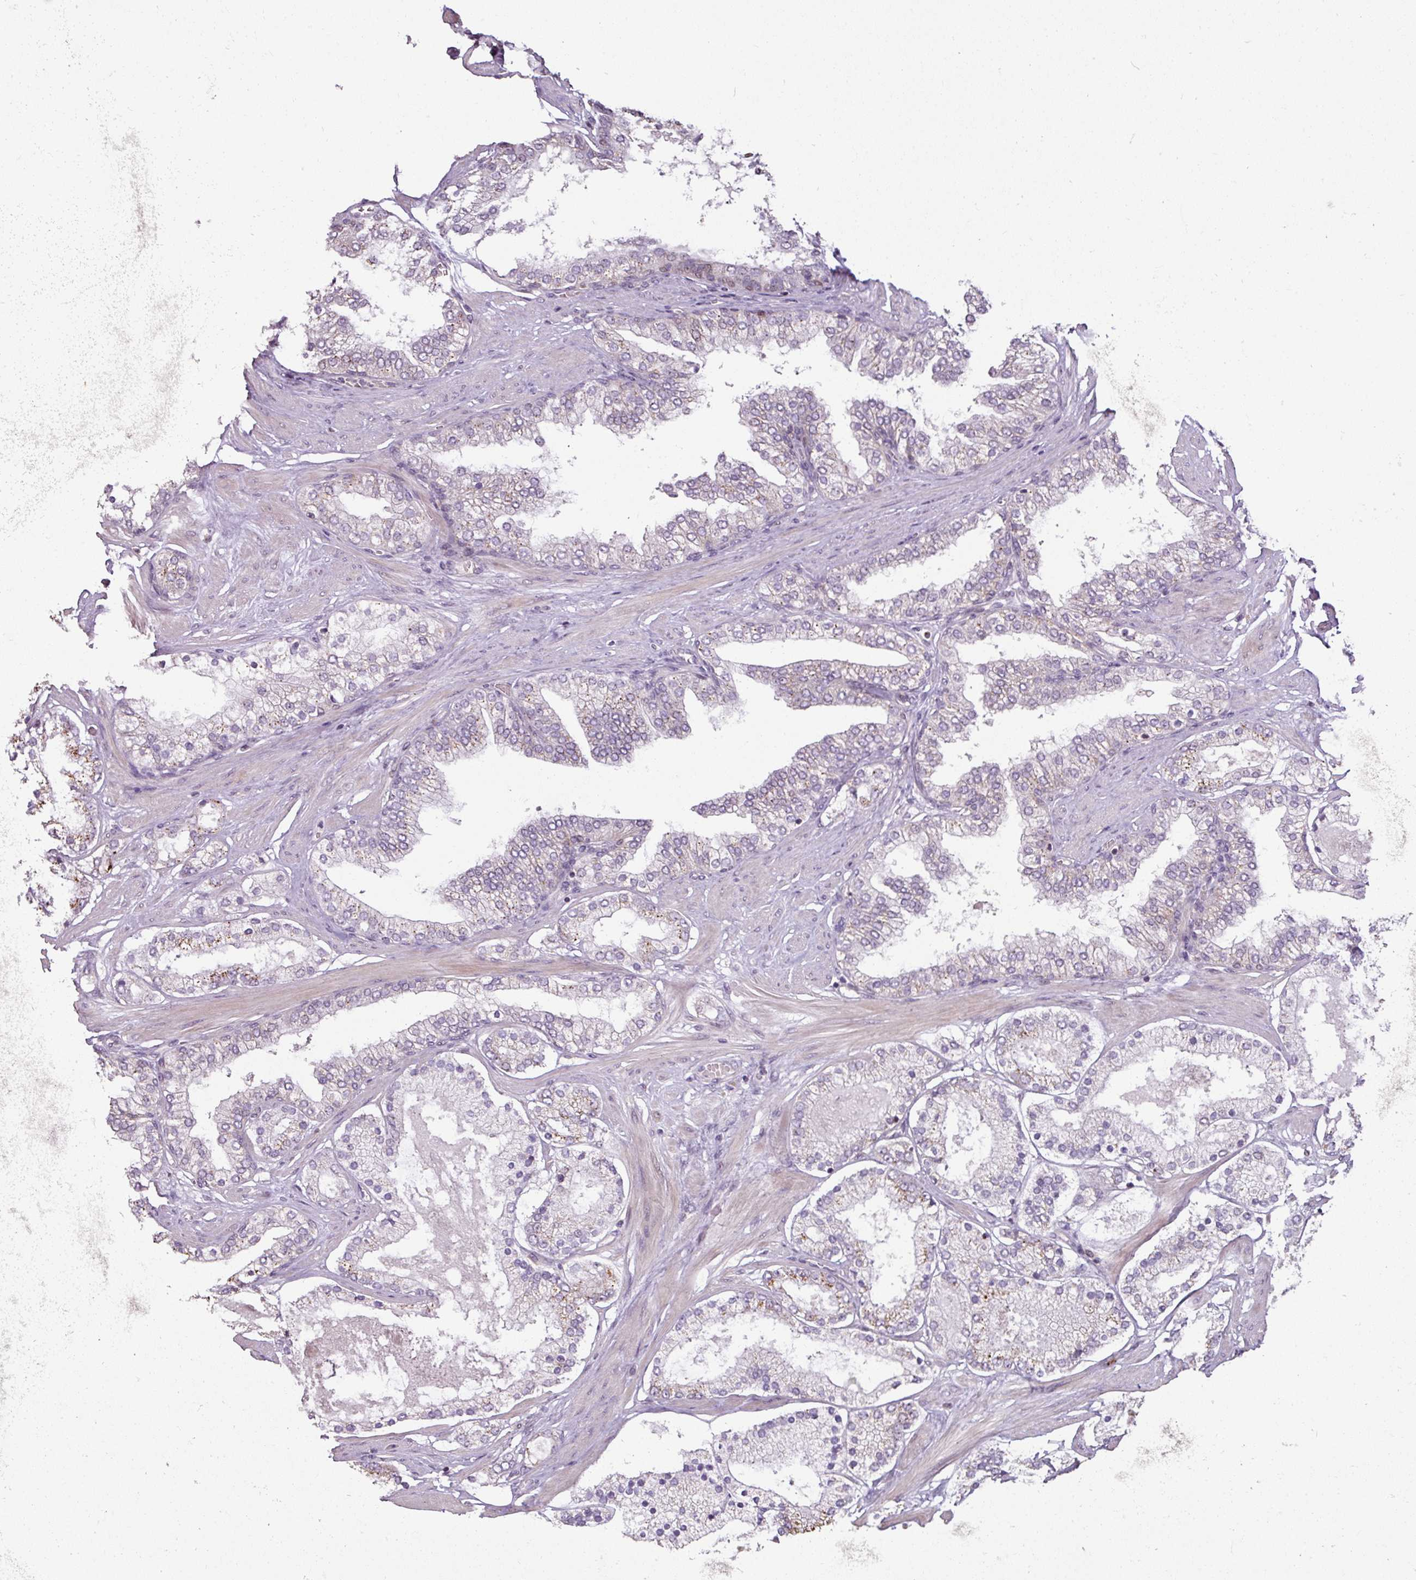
{"staining": {"intensity": "moderate", "quantity": "25%-75%", "location": "cytoplasmic/membranous"}, "tissue": "prostate cancer", "cell_type": "Tumor cells", "image_type": "cancer", "snomed": [{"axis": "morphology", "description": "Adenocarcinoma, Low grade"}, {"axis": "topography", "description": "Prostate"}], "caption": "This histopathology image exhibits adenocarcinoma (low-grade) (prostate) stained with immunohistochemistry (IHC) to label a protein in brown. The cytoplasmic/membranous of tumor cells show moderate positivity for the protein. Nuclei are counter-stained blue.", "gene": "CXCR5", "patient": {"sex": "male", "age": 42}}